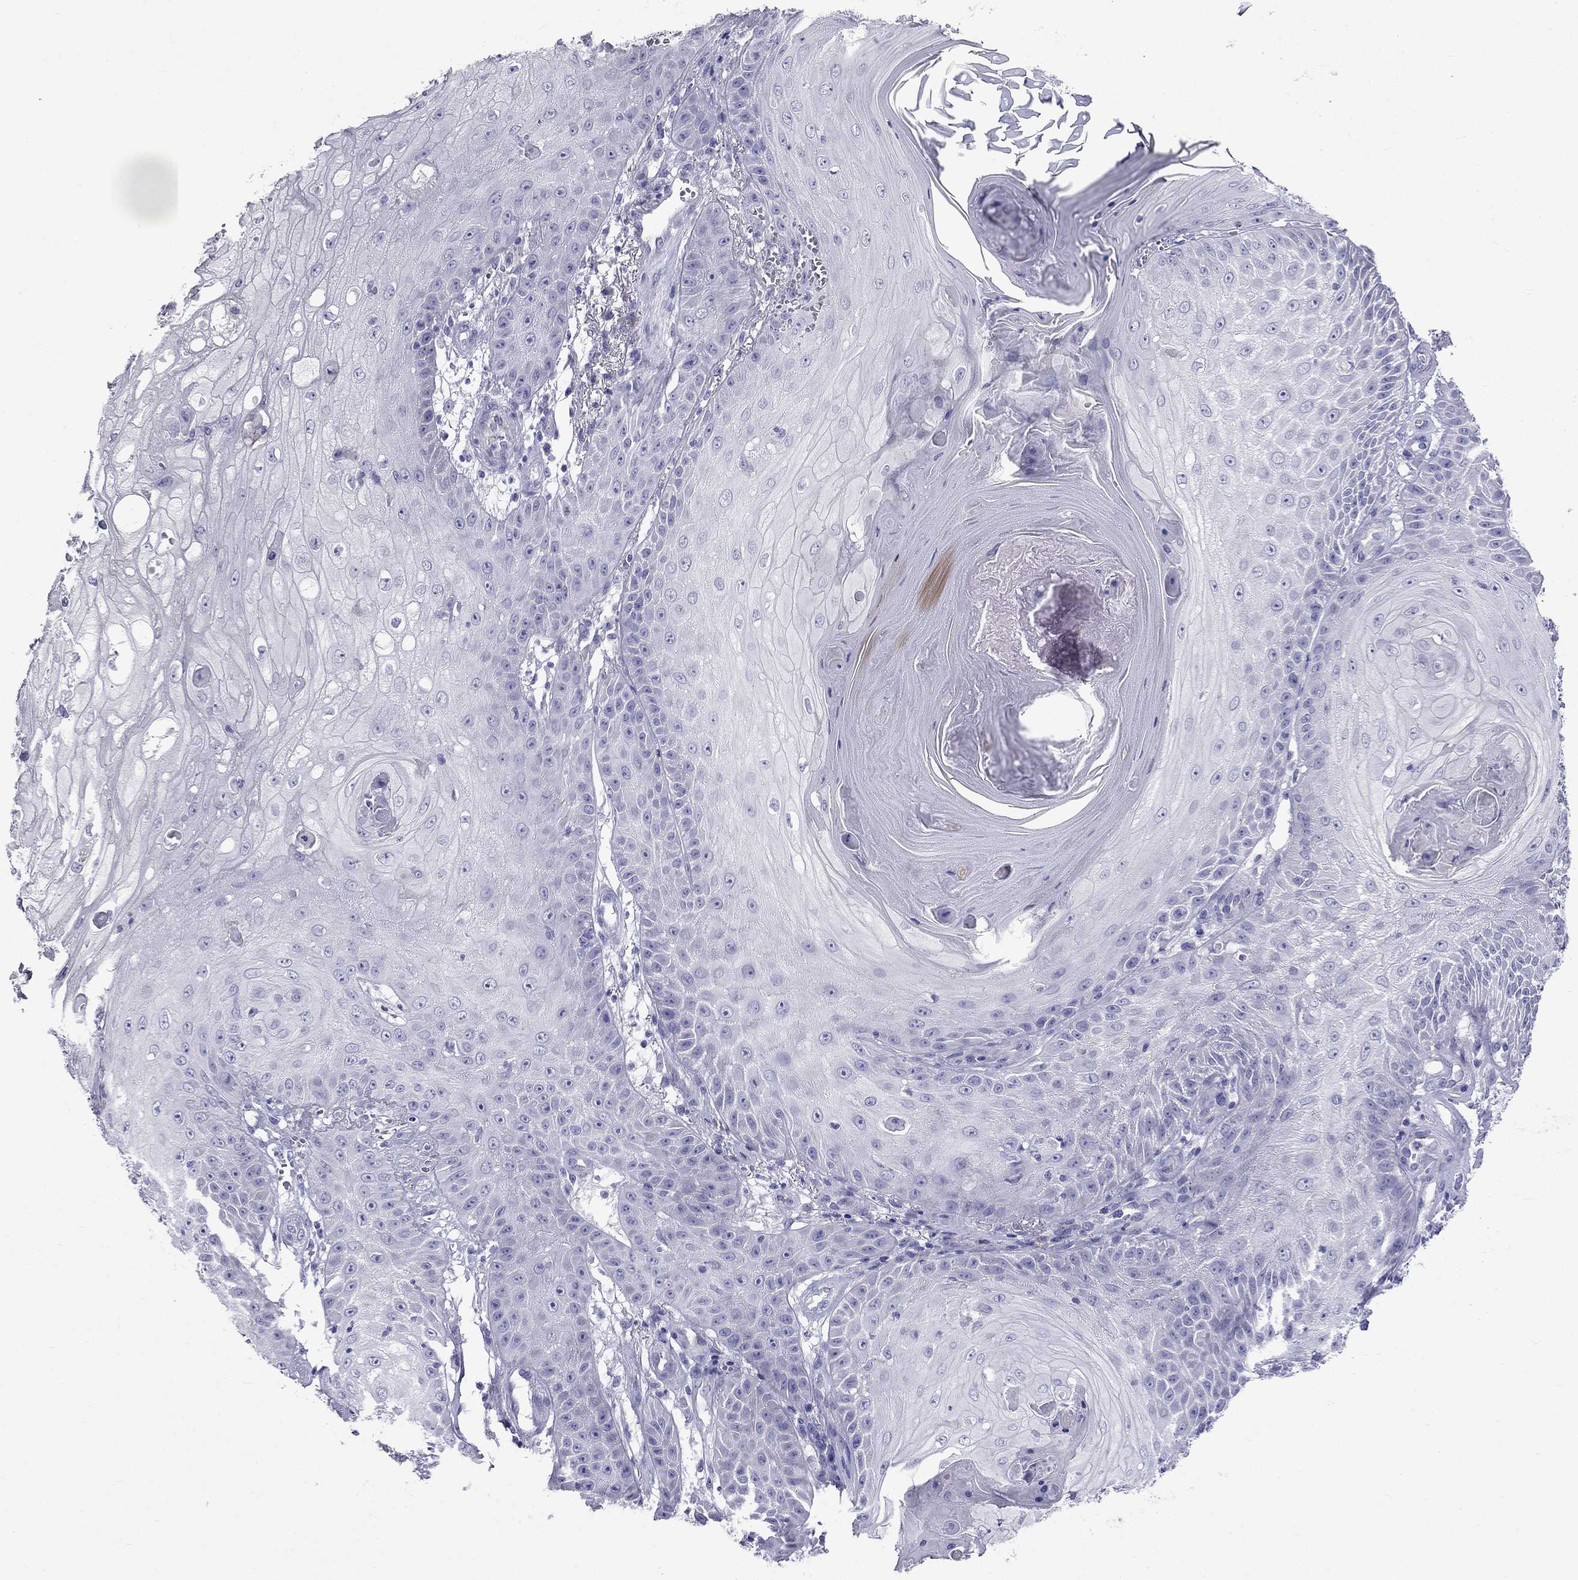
{"staining": {"intensity": "negative", "quantity": "none", "location": "none"}, "tissue": "skin cancer", "cell_type": "Tumor cells", "image_type": "cancer", "snomed": [{"axis": "morphology", "description": "Squamous cell carcinoma, NOS"}, {"axis": "topography", "description": "Skin"}], "caption": "Tumor cells are negative for brown protein staining in squamous cell carcinoma (skin). (Brightfield microscopy of DAB (3,3'-diaminobenzidine) immunohistochemistry at high magnification).", "gene": "PATE1", "patient": {"sex": "male", "age": 70}}